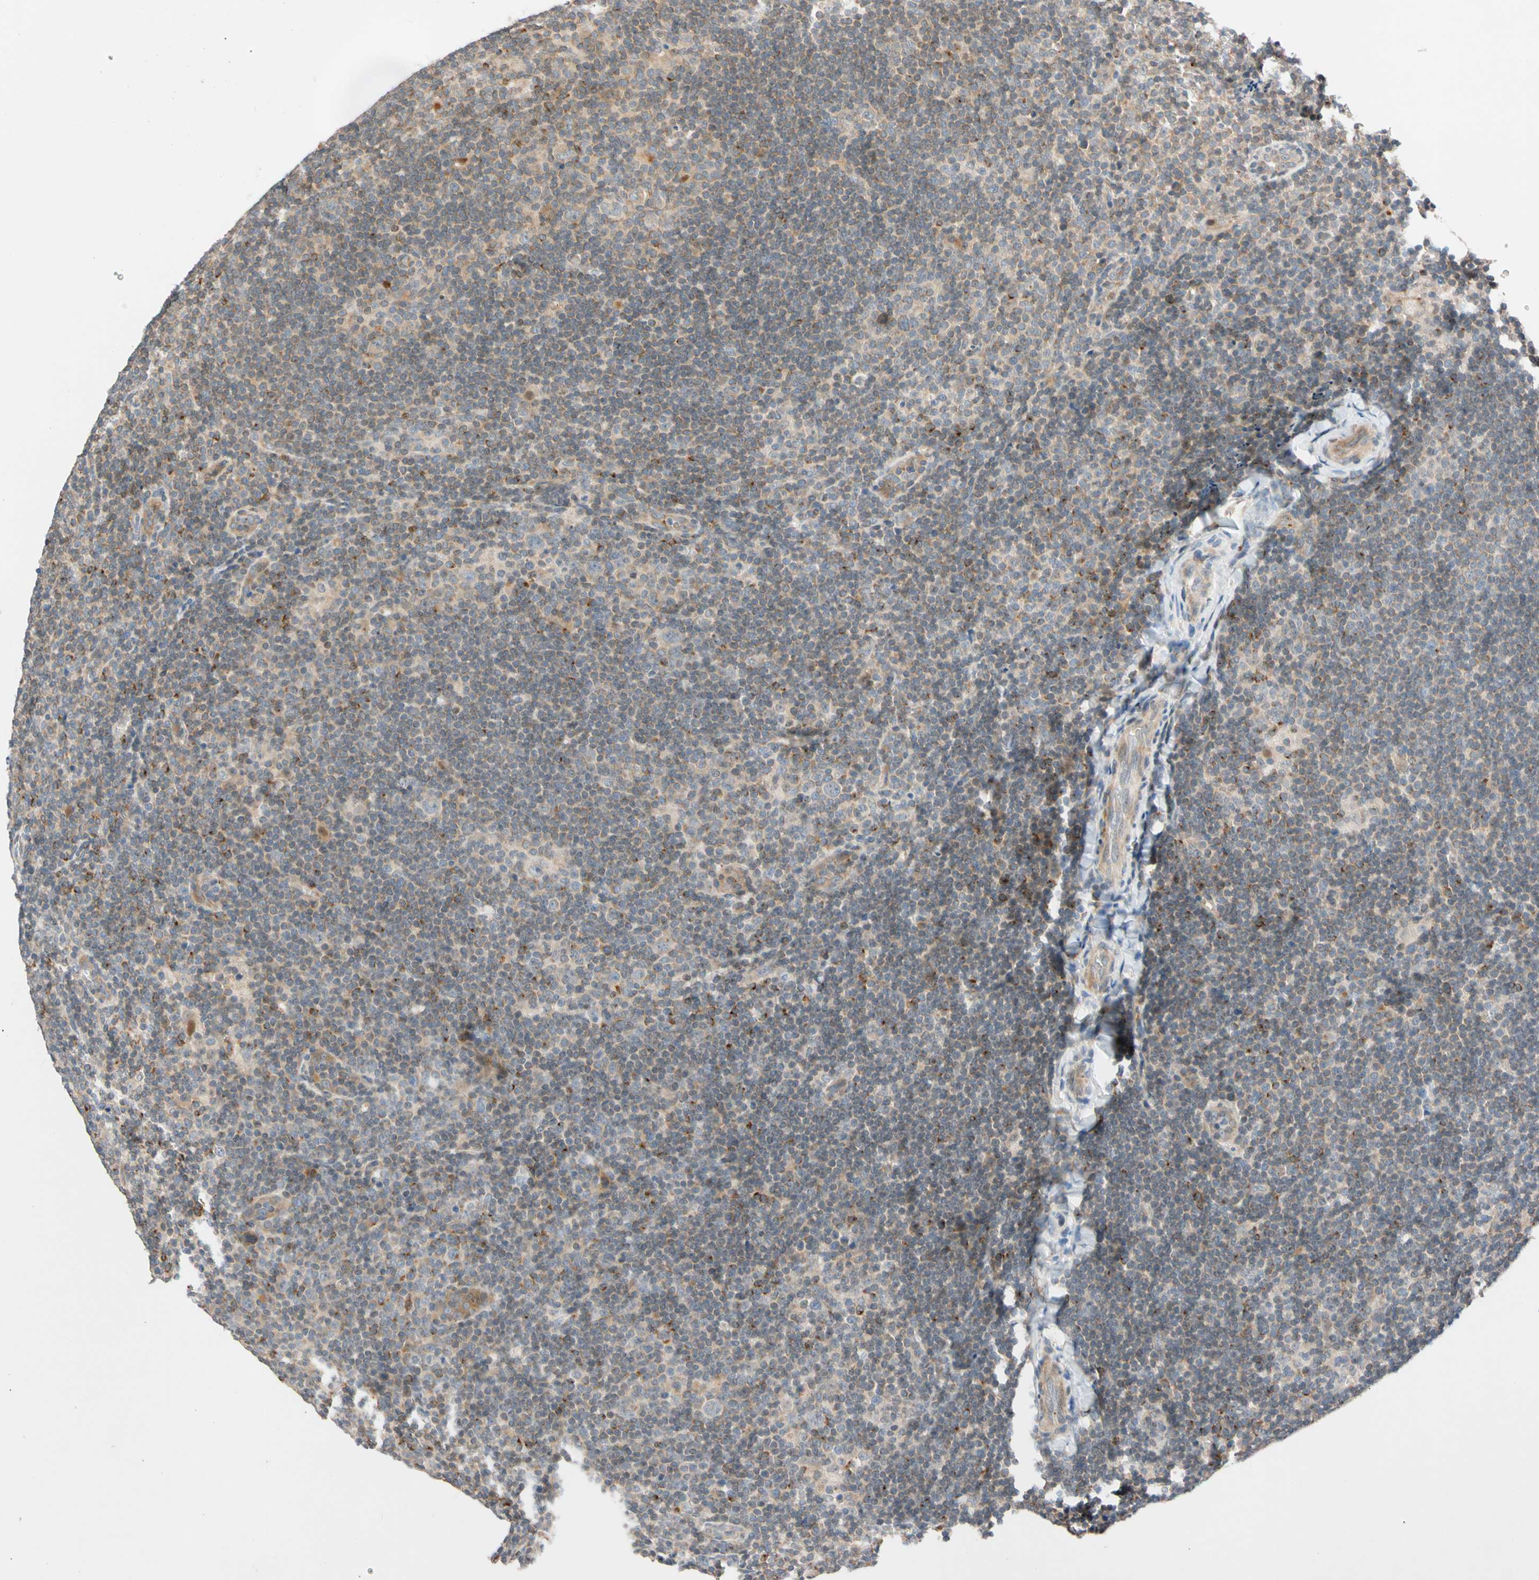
{"staining": {"intensity": "weak", "quantity": ">75%", "location": "cytoplasmic/membranous"}, "tissue": "lymphoma", "cell_type": "Tumor cells", "image_type": "cancer", "snomed": [{"axis": "morphology", "description": "Hodgkin's disease, NOS"}, {"axis": "topography", "description": "Lymph node"}], "caption": "This photomicrograph exhibits immunohistochemistry staining of Hodgkin's disease, with low weak cytoplasmic/membranous staining in approximately >75% of tumor cells.", "gene": "CNST", "patient": {"sex": "female", "age": 57}}